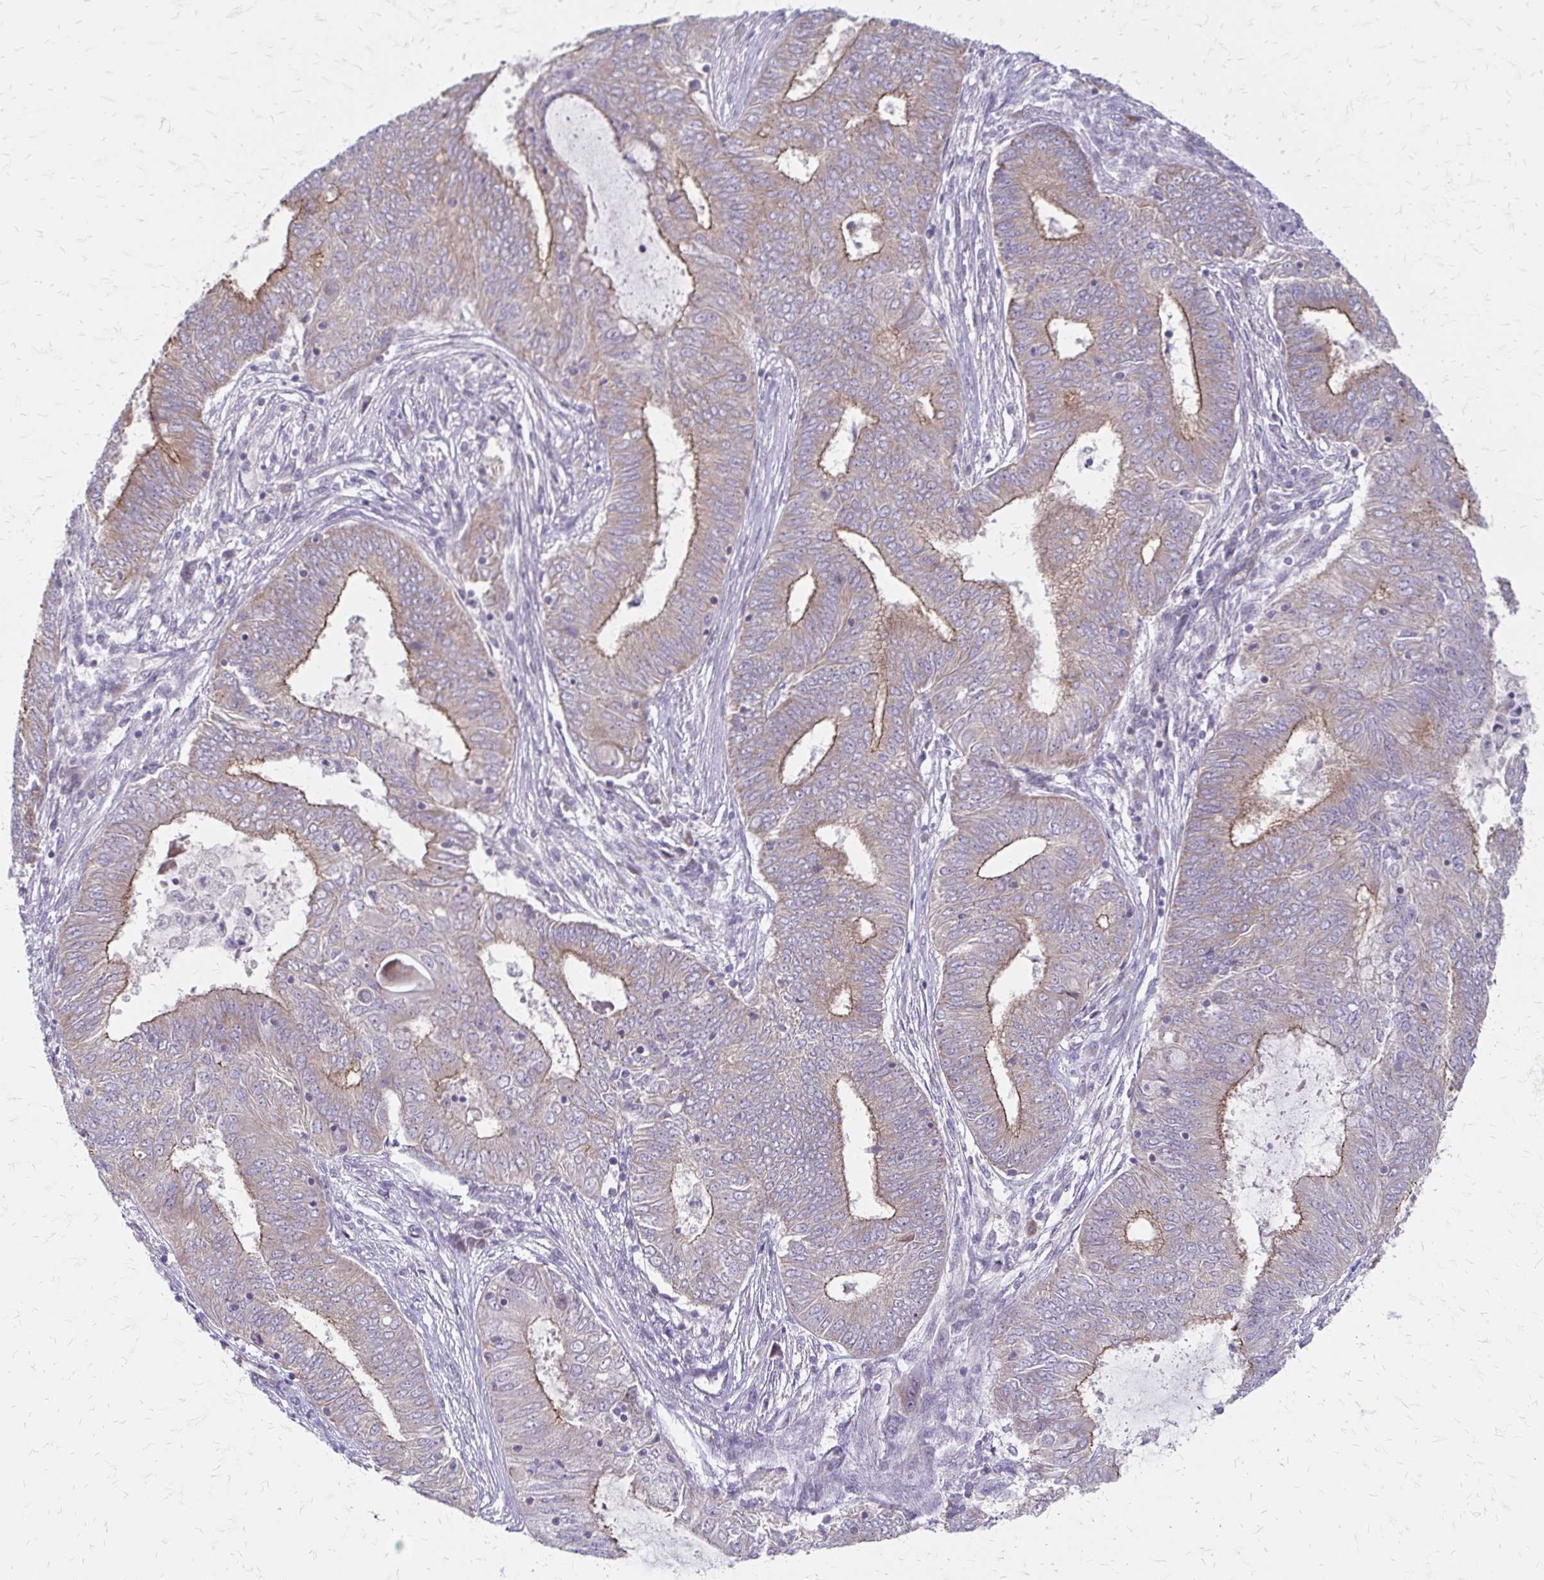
{"staining": {"intensity": "weak", "quantity": "25%-75%", "location": "cytoplasmic/membranous"}, "tissue": "endometrial cancer", "cell_type": "Tumor cells", "image_type": "cancer", "snomed": [{"axis": "morphology", "description": "Adenocarcinoma, NOS"}, {"axis": "topography", "description": "Endometrium"}], "caption": "This histopathology image exhibits immunohistochemistry (IHC) staining of endometrial cancer, with low weak cytoplasmic/membranous staining in about 25%-75% of tumor cells.", "gene": "ZNF383", "patient": {"sex": "female", "age": 62}}